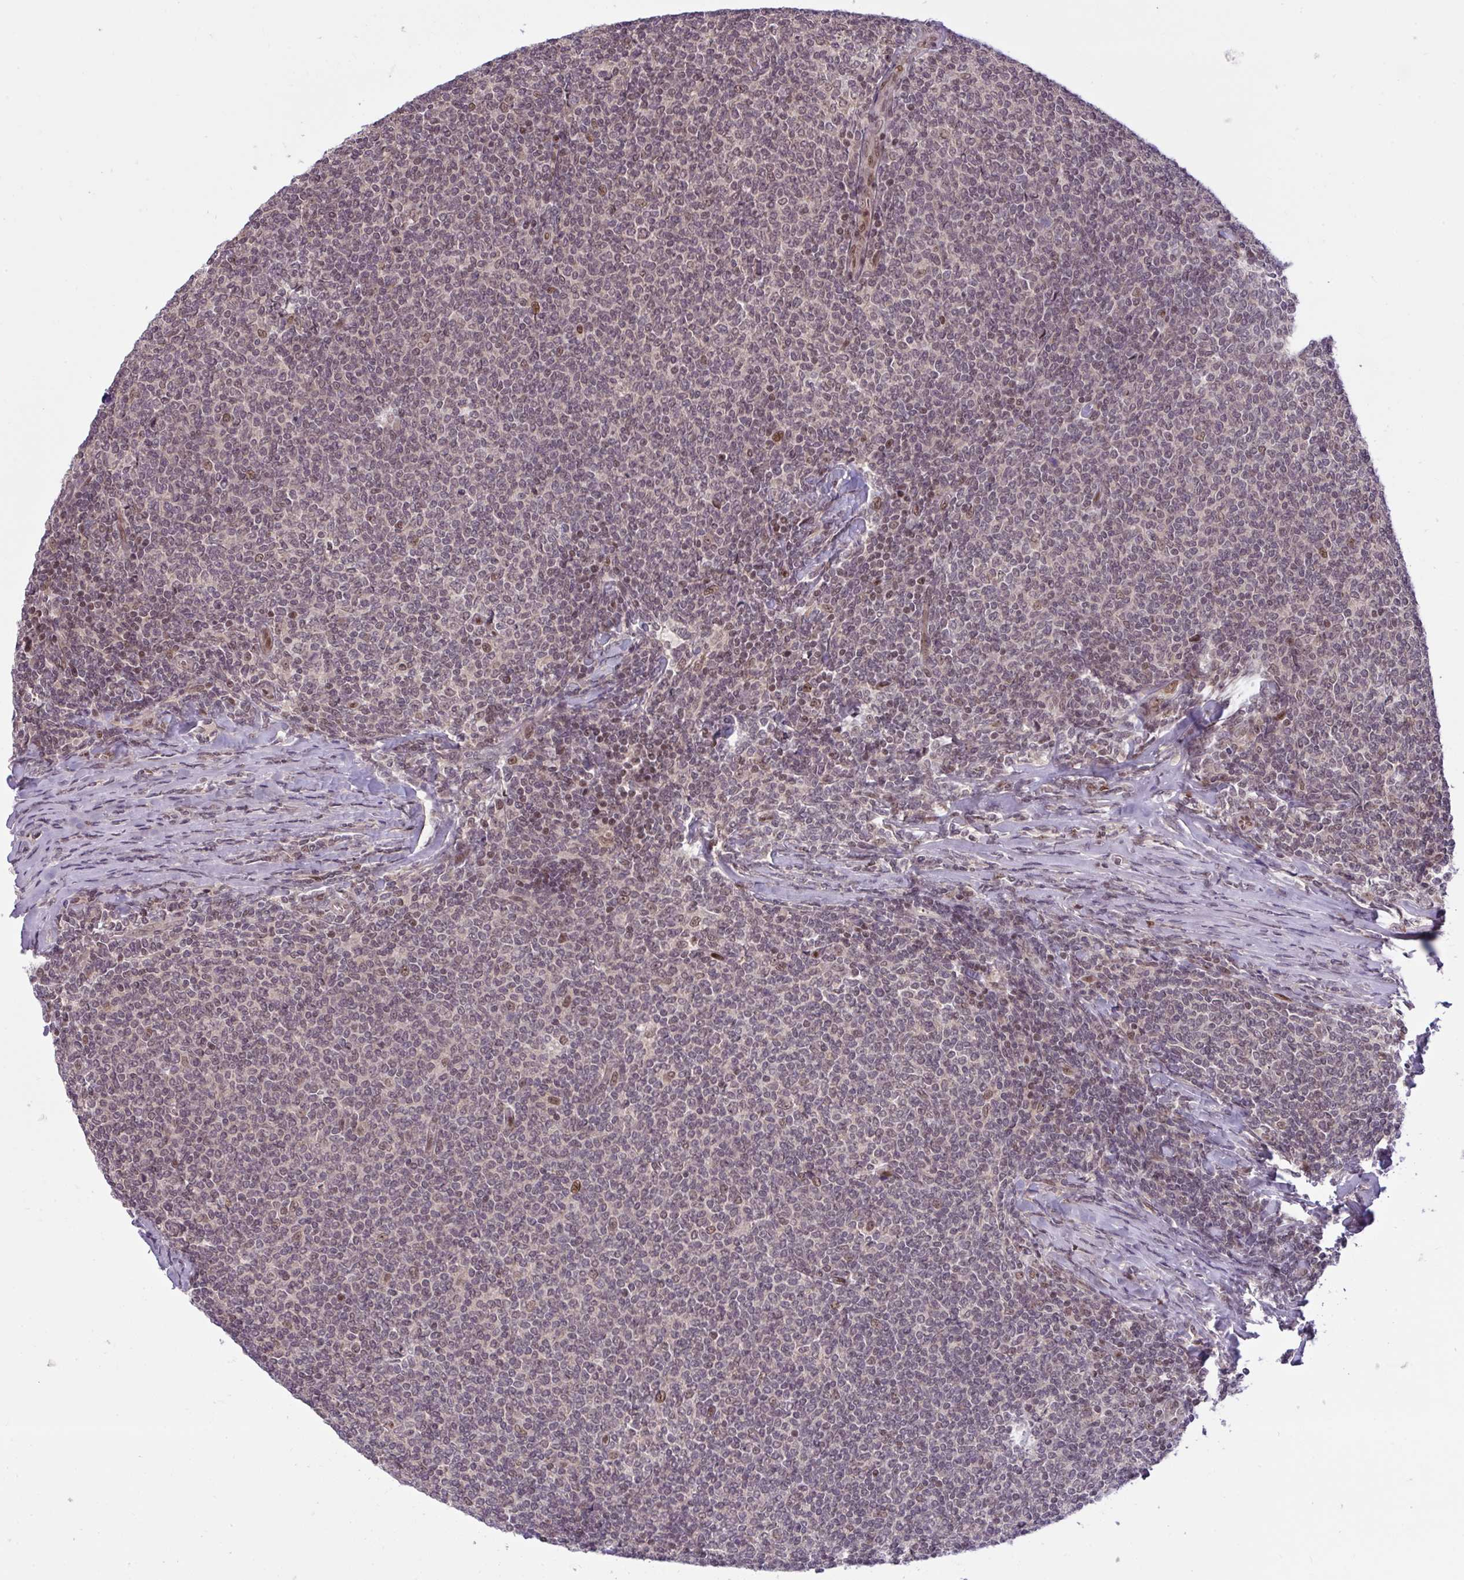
{"staining": {"intensity": "weak", "quantity": "25%-75%", "location": "nuclear"}, "tissue": "lymphoma", "cell_type": "Tumor cells", "image_type": "cancer", "snomed": [{"axis": "morphology", "description": "Malignant lymphoma, non-Hodgkin's type, Low grade"}, {"axis": "topography", "description": "Lymph node"}], "caption": "Tumor cells show low levels of weak nuclear expression in about 25%-75% of cells in low-grade malignant lymphoma, non-Hodgkin's type.", "gene": "KLF2", "patient": {"sex": "male", "age": 52}}